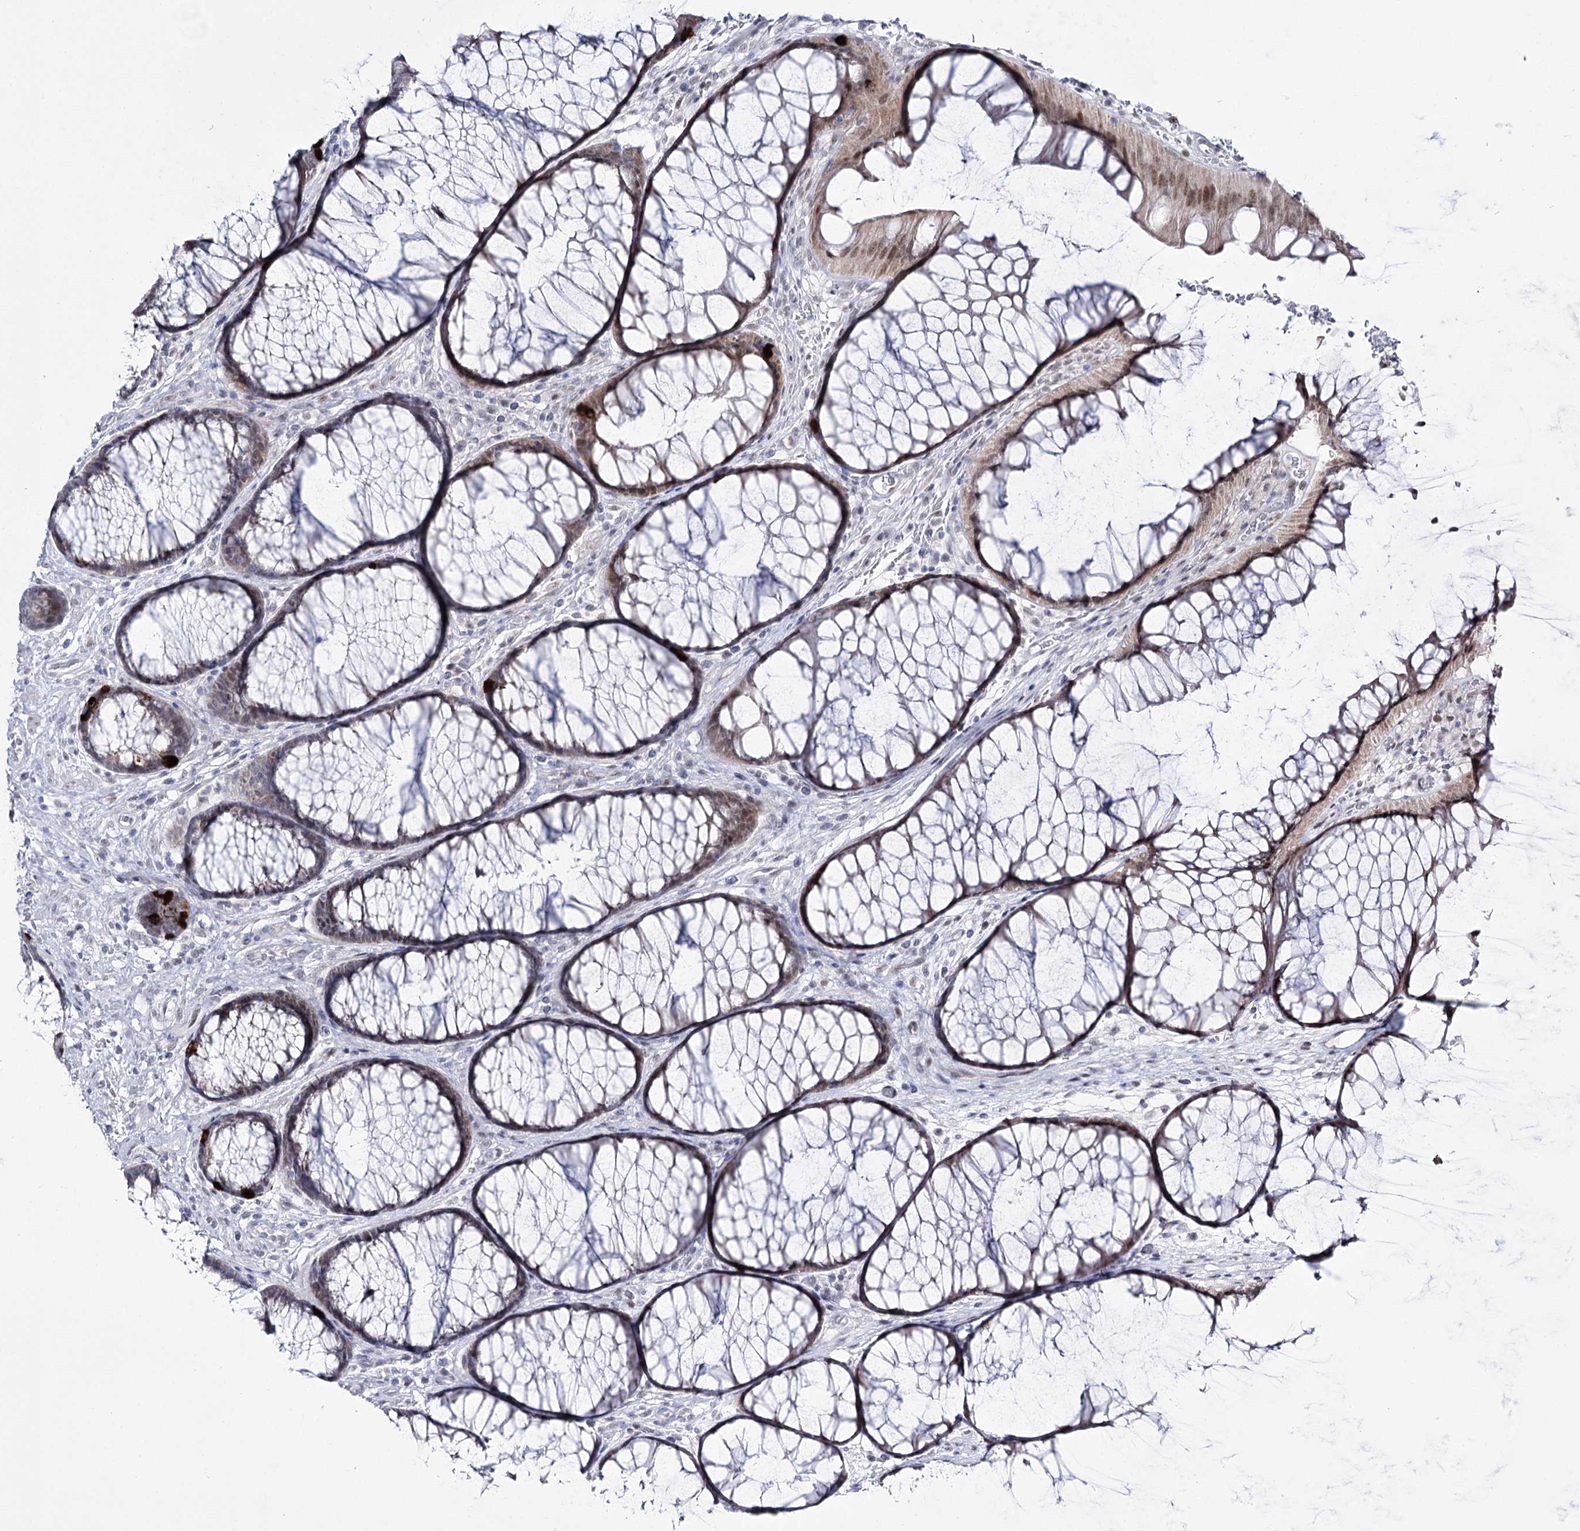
{"staining": {"intensity": "weak", "quantity": "25%-75%", "location": "cytoplasmic/membranous"}, "tissue": "colon", "cell_type": "Endothelial cells", "image_type": "normal", "snomed": [{"axis": "morphology", "description": "Normal tissue, NOS"}, {"axis": "topography", "description": "Colon"}], "caption": "Weak cytoplasmic/membranous expression is present in approximately 25%-75% of endothelial cells in unremarkable colon.", "gene": "RBM15B", "patient": {"sex": "female", "age": 82}}